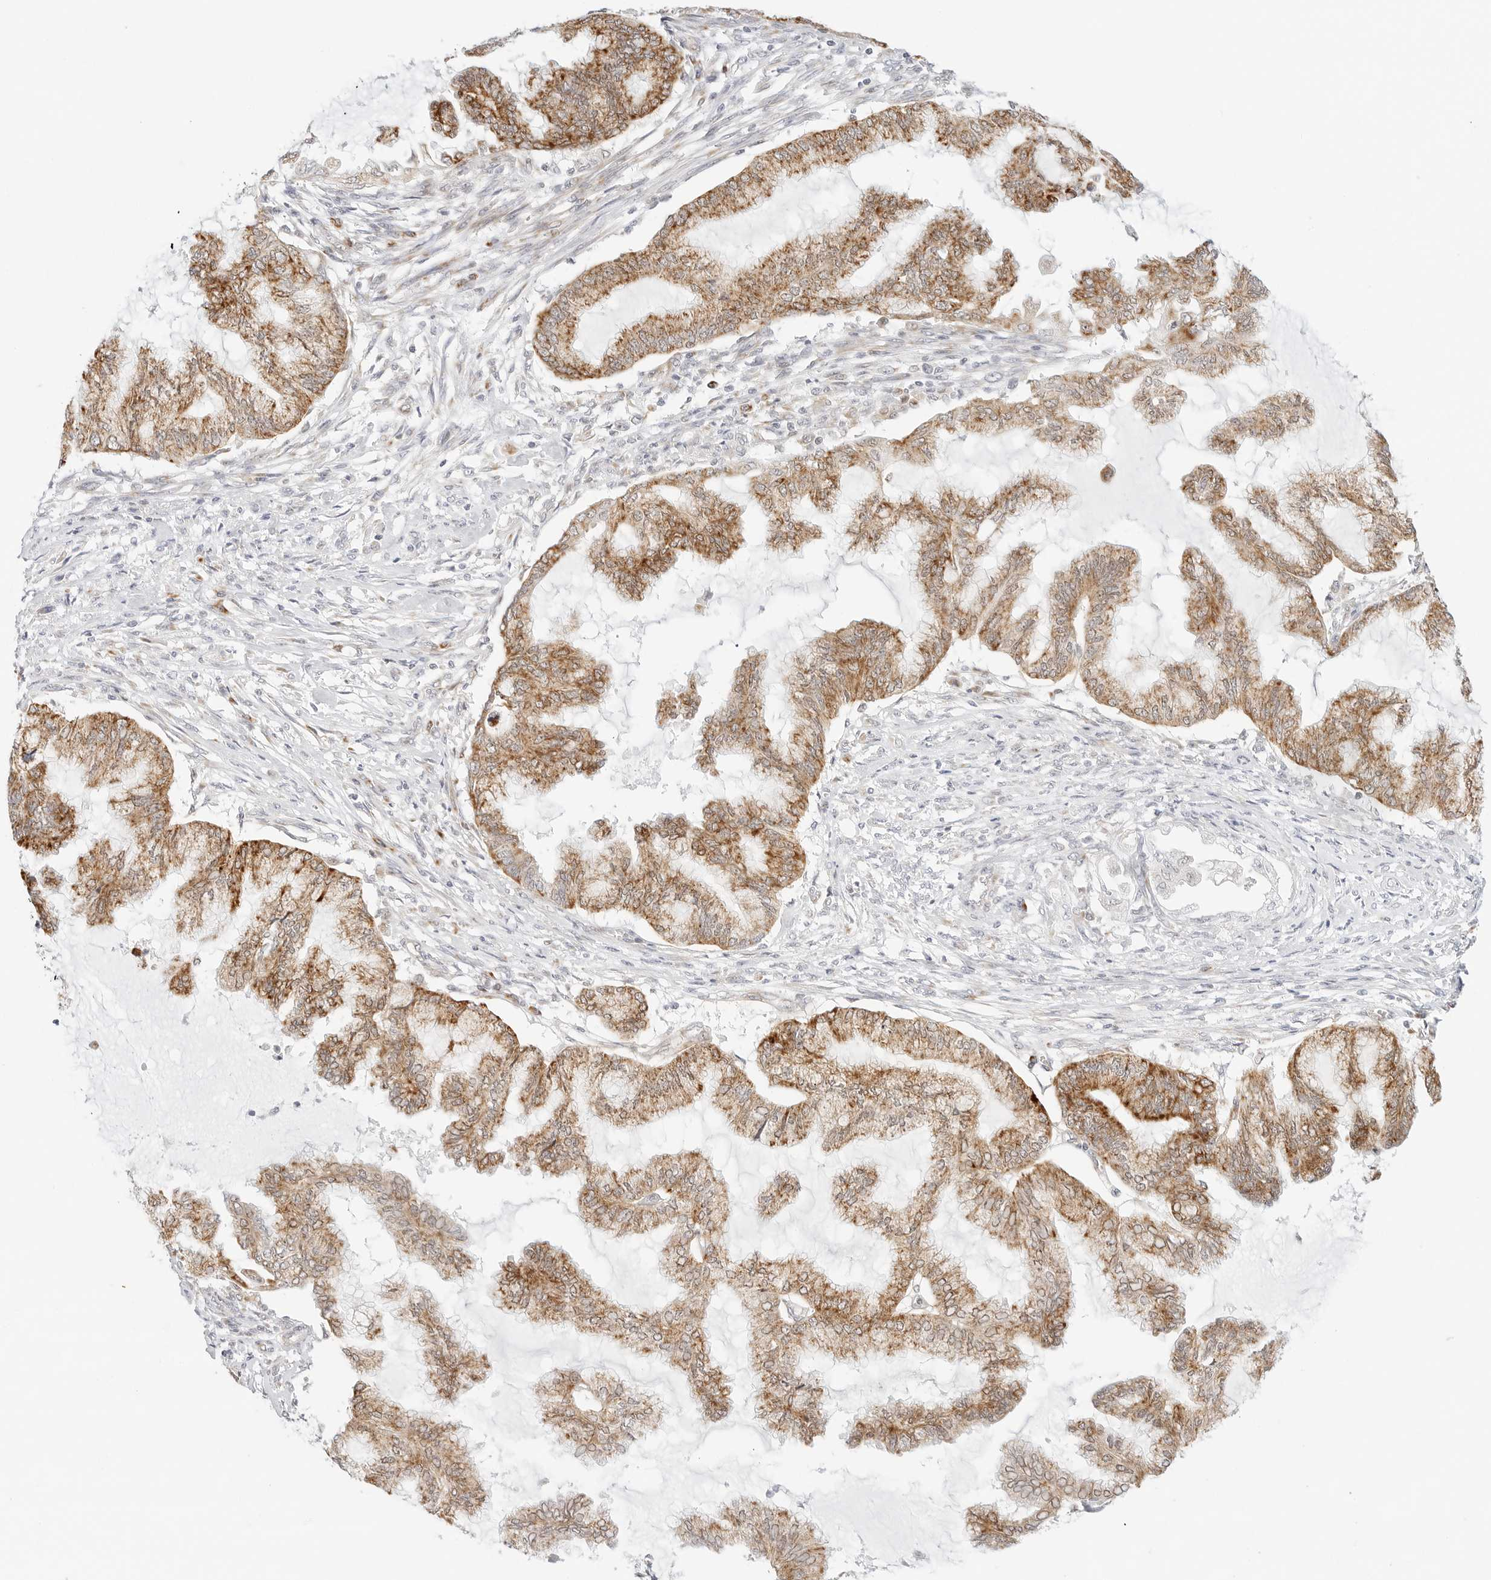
{"staining": {"intensity": "moderate", "quantity": ">75%", "location": "cytoplasmic/membranous"}, "tissue": "endometrial cancer", "cell_type": "Tumor cells", "image_type": "cancer", "snomed": [{"axis": "morphology", "description": "Adenocarcinoma, NOS"}, {"axis": "topography", "description": "Endometrium"}], "caption": "Tumor cells reveal medium levels of moderate cytoplasmic/membranous expression in about >75% of cells in human adenocarcinoma (endometrial). The staining is performed using DAB (3,3'-diaminobenzidine) brown chromogen to label protein expression. The nuclei are counter-stained blue using hematoxylin.", "gene": "FH", "patient": {"sex": "female", "age": 86}}